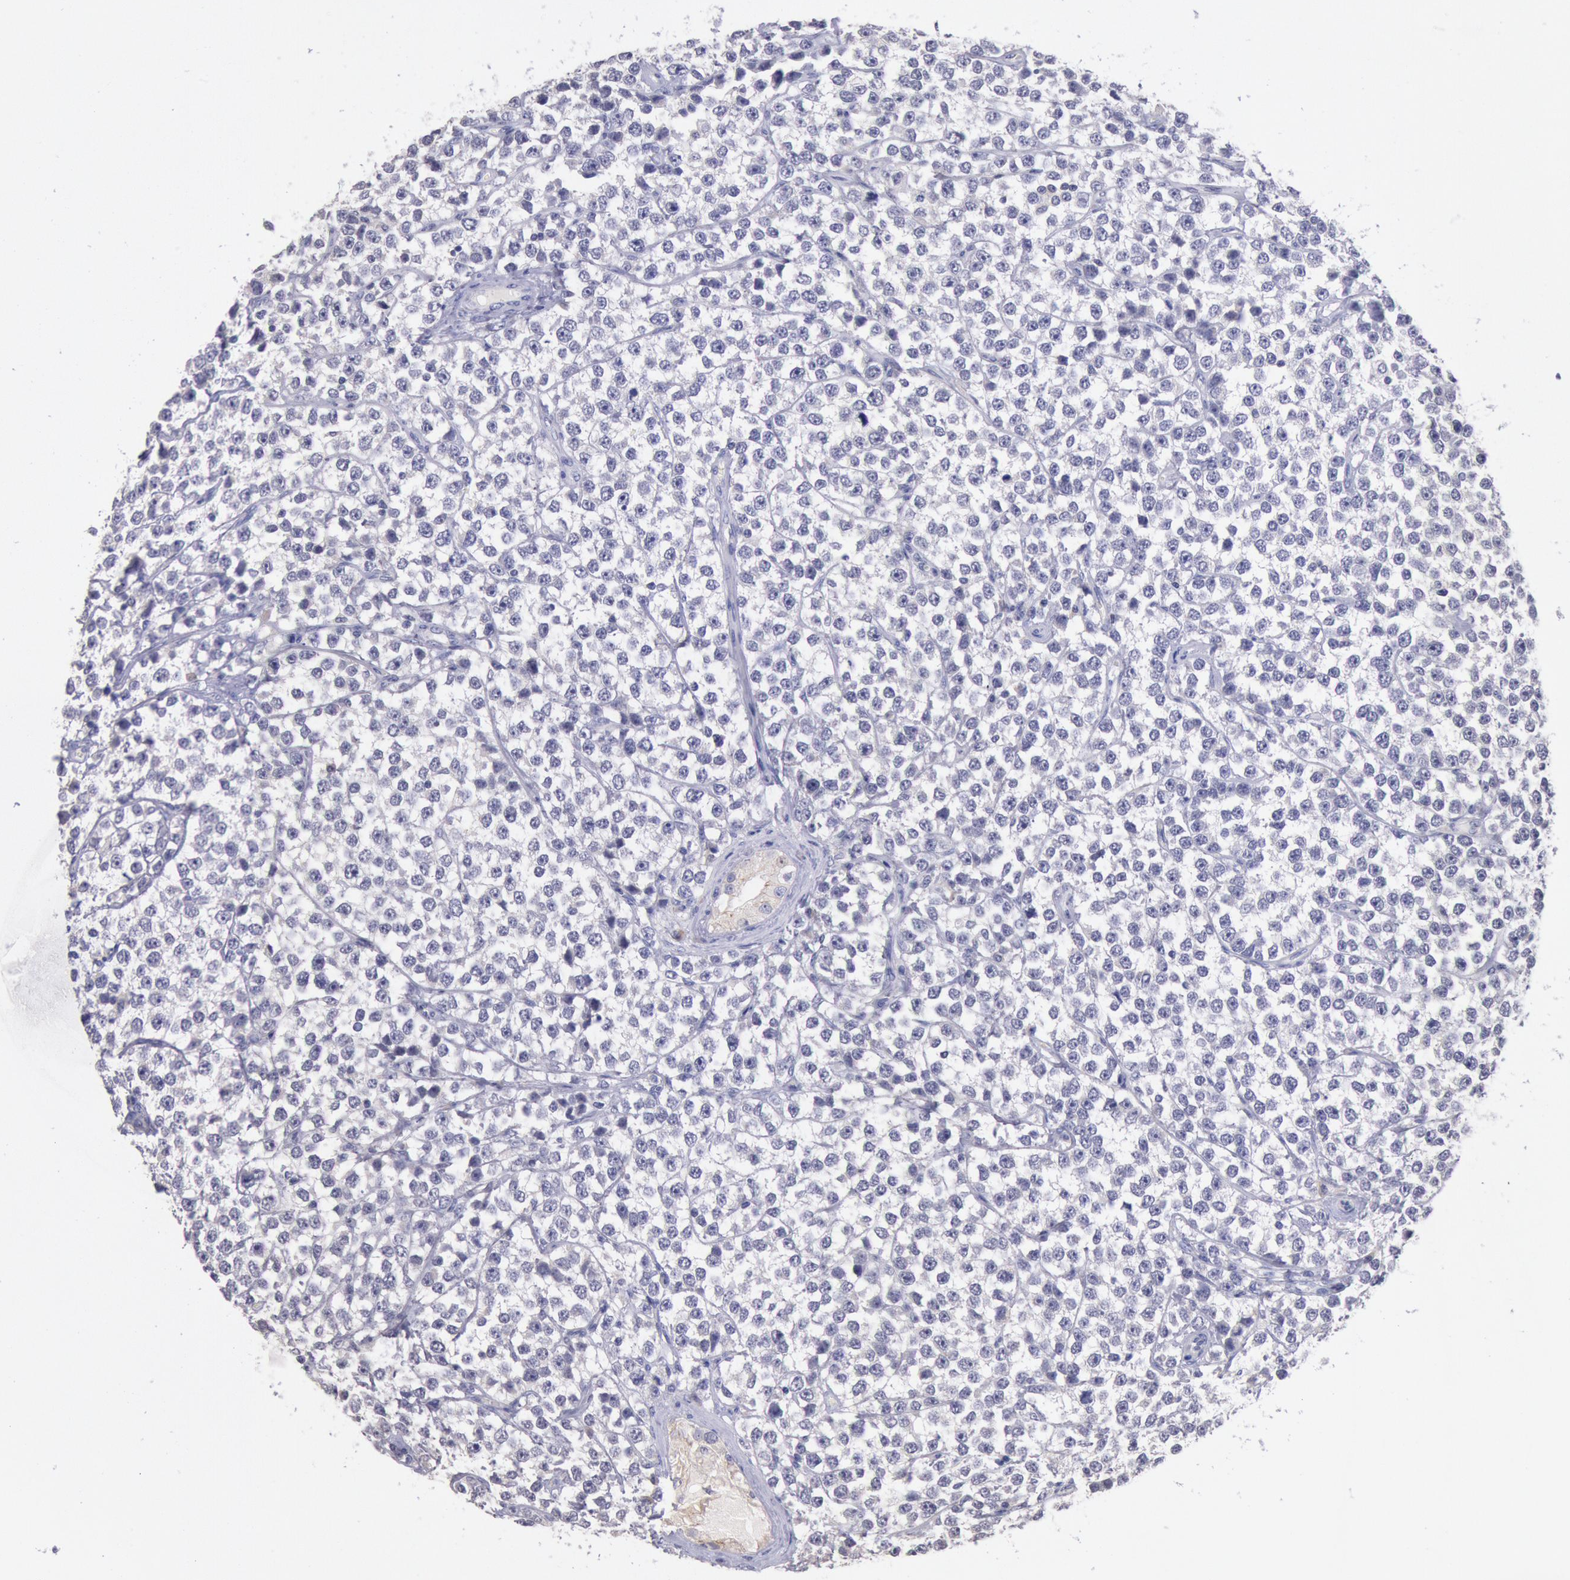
{"staining": {"intensity": "negative", "quantity": "none", "location": "none"}, "tissue": "testis cancer", "cell_type": "Tumor cells", "image_type": "cancer", "snomed": [{"axis": "morphology", "description": "Seminoma, NOS"}, {"axis": "topography", "description": "Testis"}], "caption": "Image shows no protein staining in tumor cells of testis cancer (seminoma) tissue.", "gene": "GAL3ST1", "patient": {"sex": "male", "age": 25}}